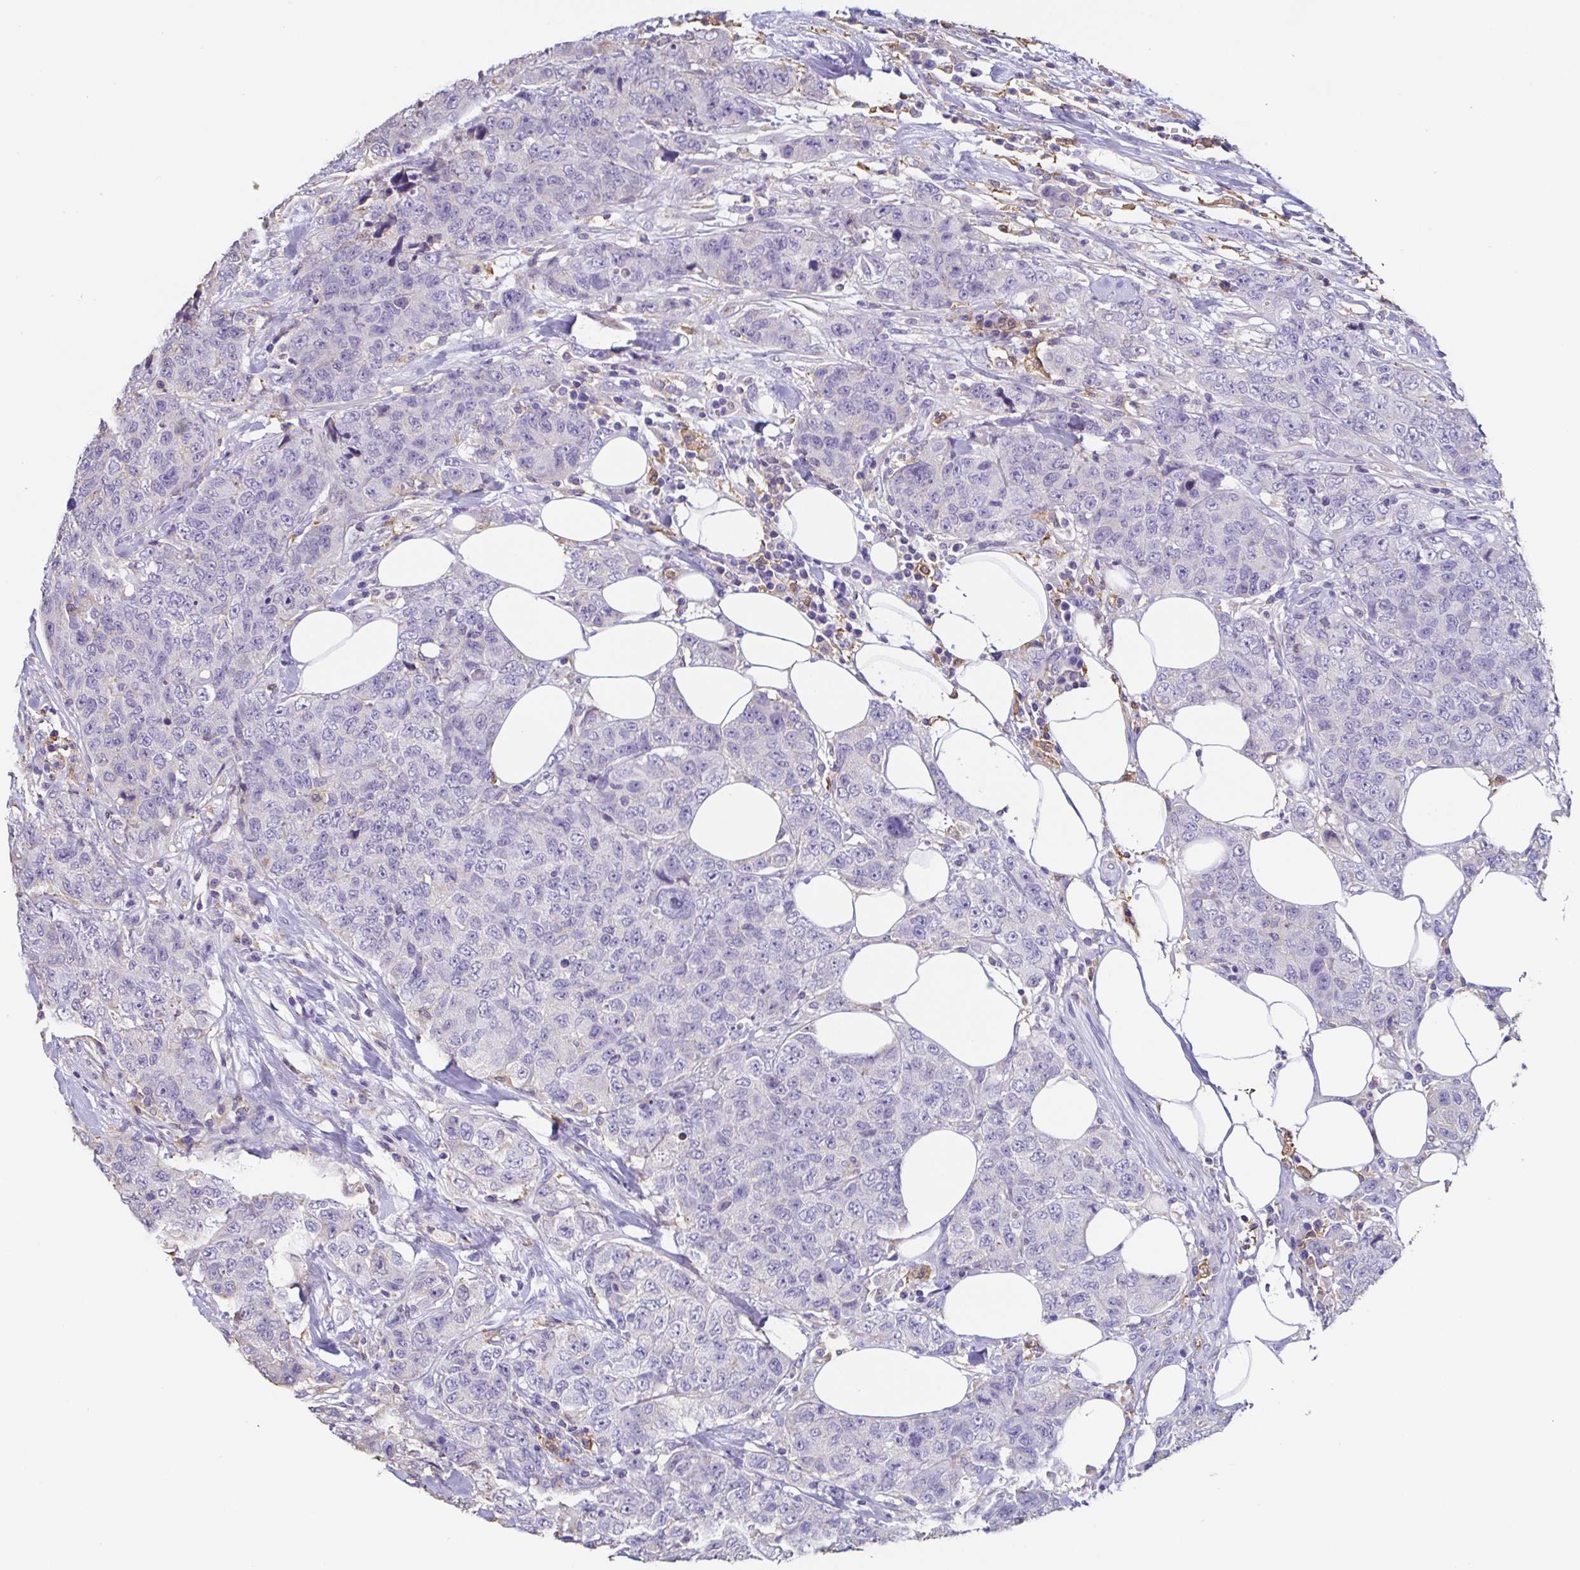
{"staining": {"intensity": "negative", "quantity": "none", "location": "none"}, "tissue": "urothelial cancer", "cell_type": "Tumor cells", "image_type": "cancer", "snomed": [{"axis": "morphology", "description": "Urothelial carcinoma, High grade"}, {"axis": "topography", "description": "Urinary bladder"}], "caption": "This is an IHC histopathology image of human urothelial cancer. There is no expression in tumor cells.", "gene": "ANXA10", "patient": {"sex": "female", "age": 78}}